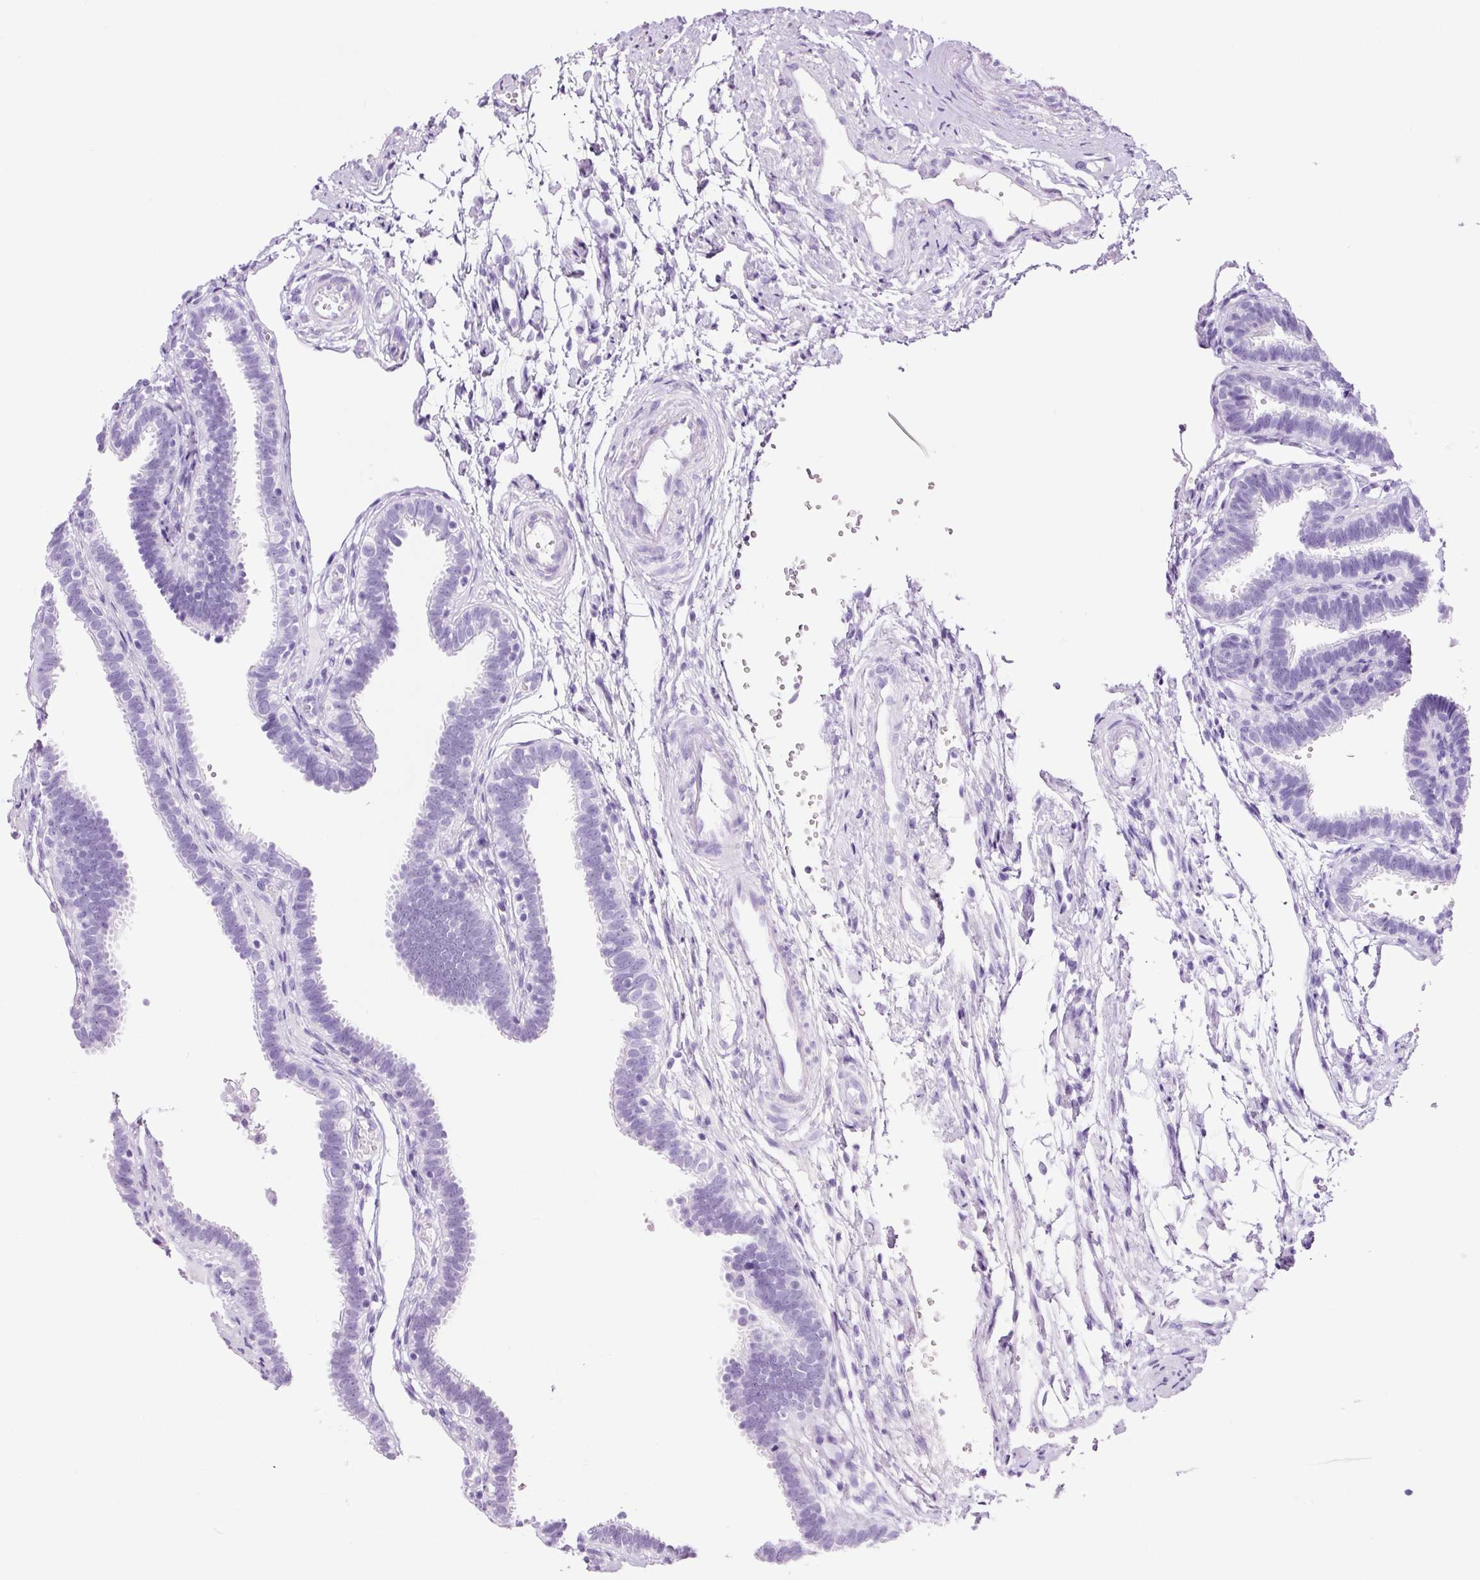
{"staining": {"intensity": "negative", "quantity": "none", "location": "none"}, "tissue": "fallopian tube", "cell_type": "Glandular cells", "image_type": "normal", "snomed": [{"axis": "morphology", "description": "Normal tissue, NOS"}, {"axis": "topography", "description": "Fallopian tube"}], "caption": "High power microscopy photomicrograph of an immunohistochemistry image of unremarkable fallopian tube, revealing no significant staining in glandular cells.", "gene": "ADSS1", "patient": {"sex": "female", "age": 37}}